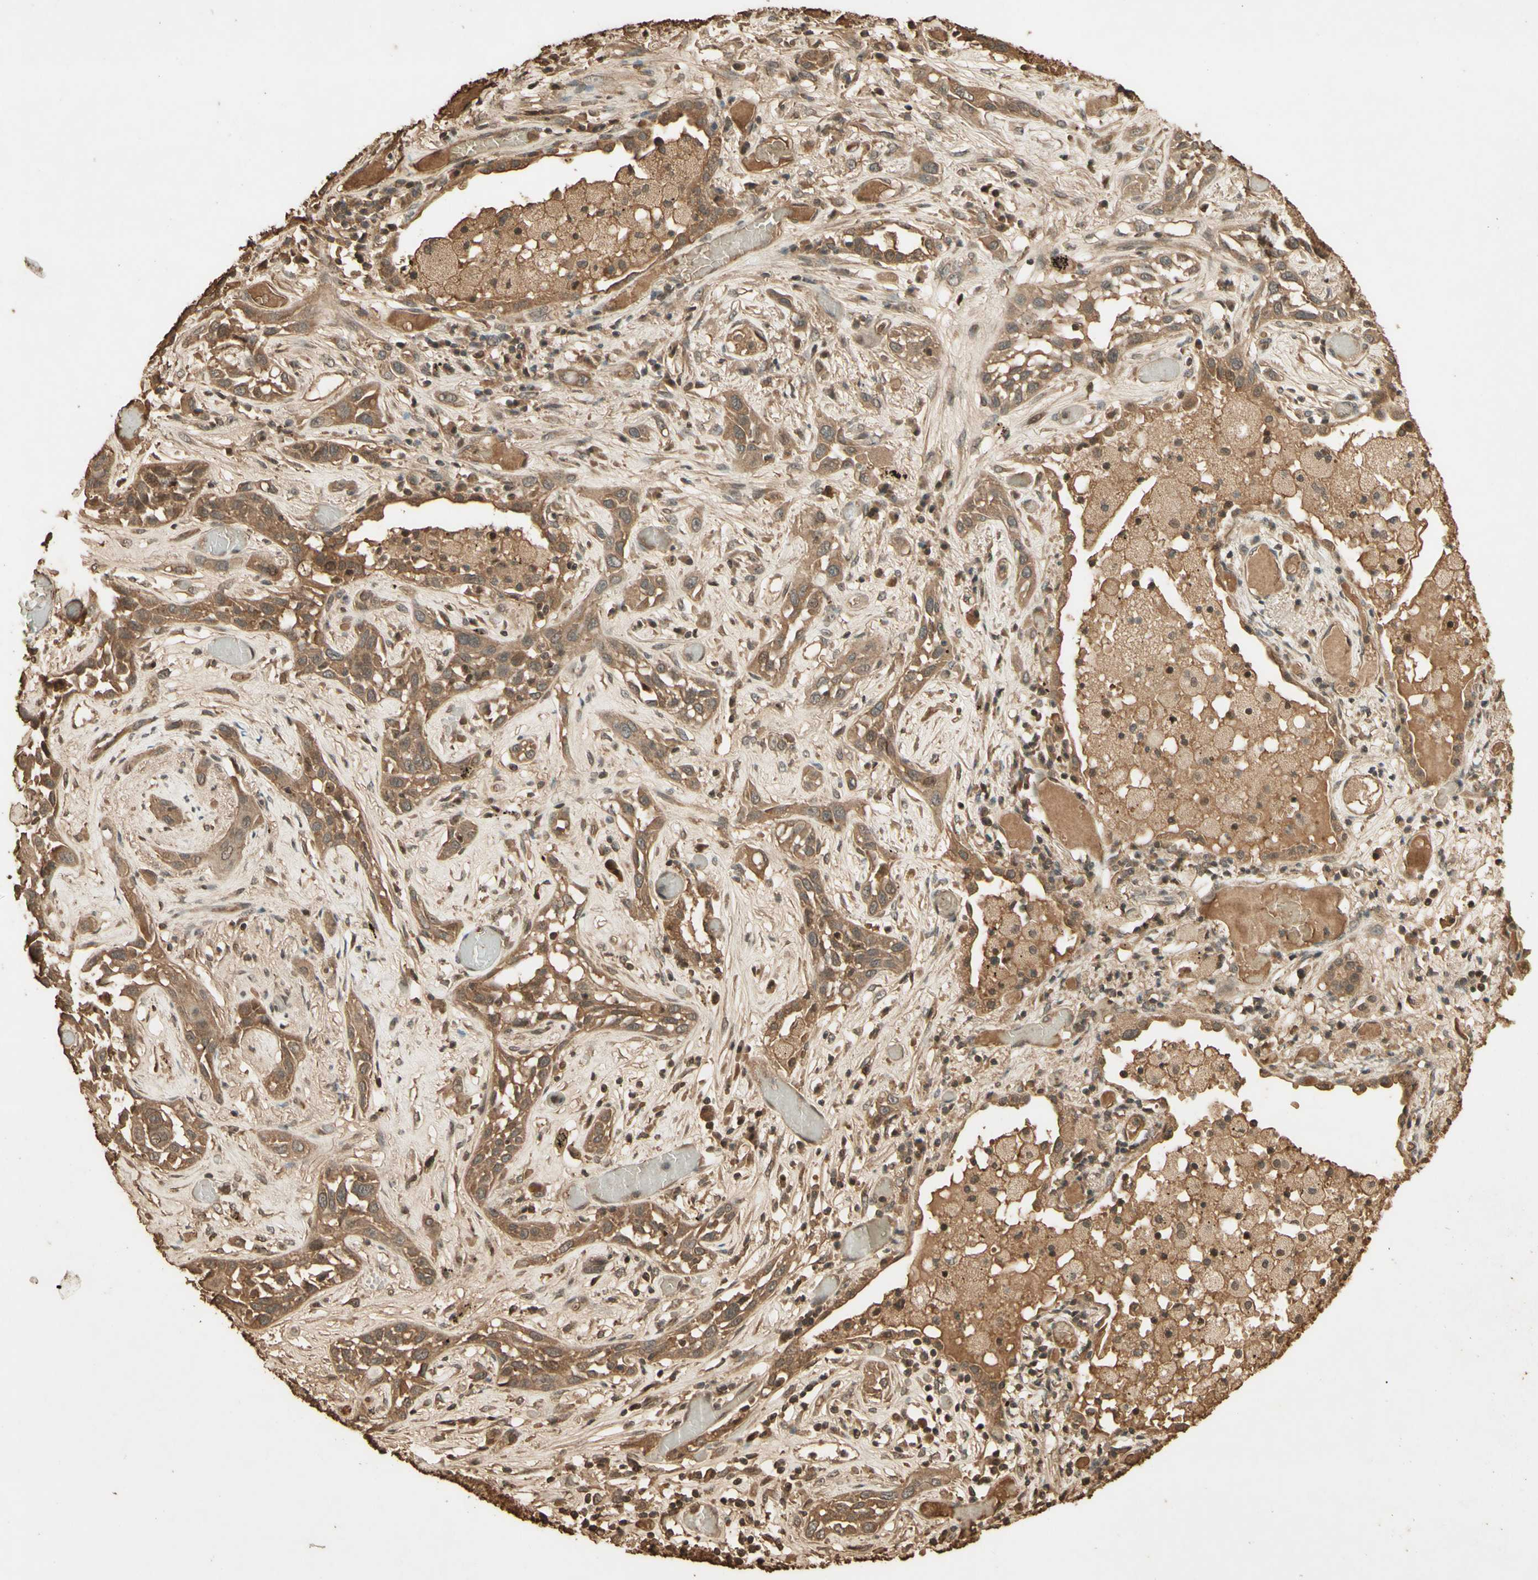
{"staining": {"intensity": "moderate", "quantity": ">75%", "location": "cytoplasmic/membranous"}, "tissue": "lung cancer", "cell_type": "Tumor cells", "image_type": "cancer", "snomed": [{"axis": "morphology", "description": "Squamous cell carcinoma, NOS"}, {"axis": "topography", "description": "Lung"}], "caption": "Lung cancer (squamous cell carcinoma) stained with a protein marker shows moderate staining in tumor cells.", "gene": "SMAD9", "patient": {"sex": "male", "age": 71}}